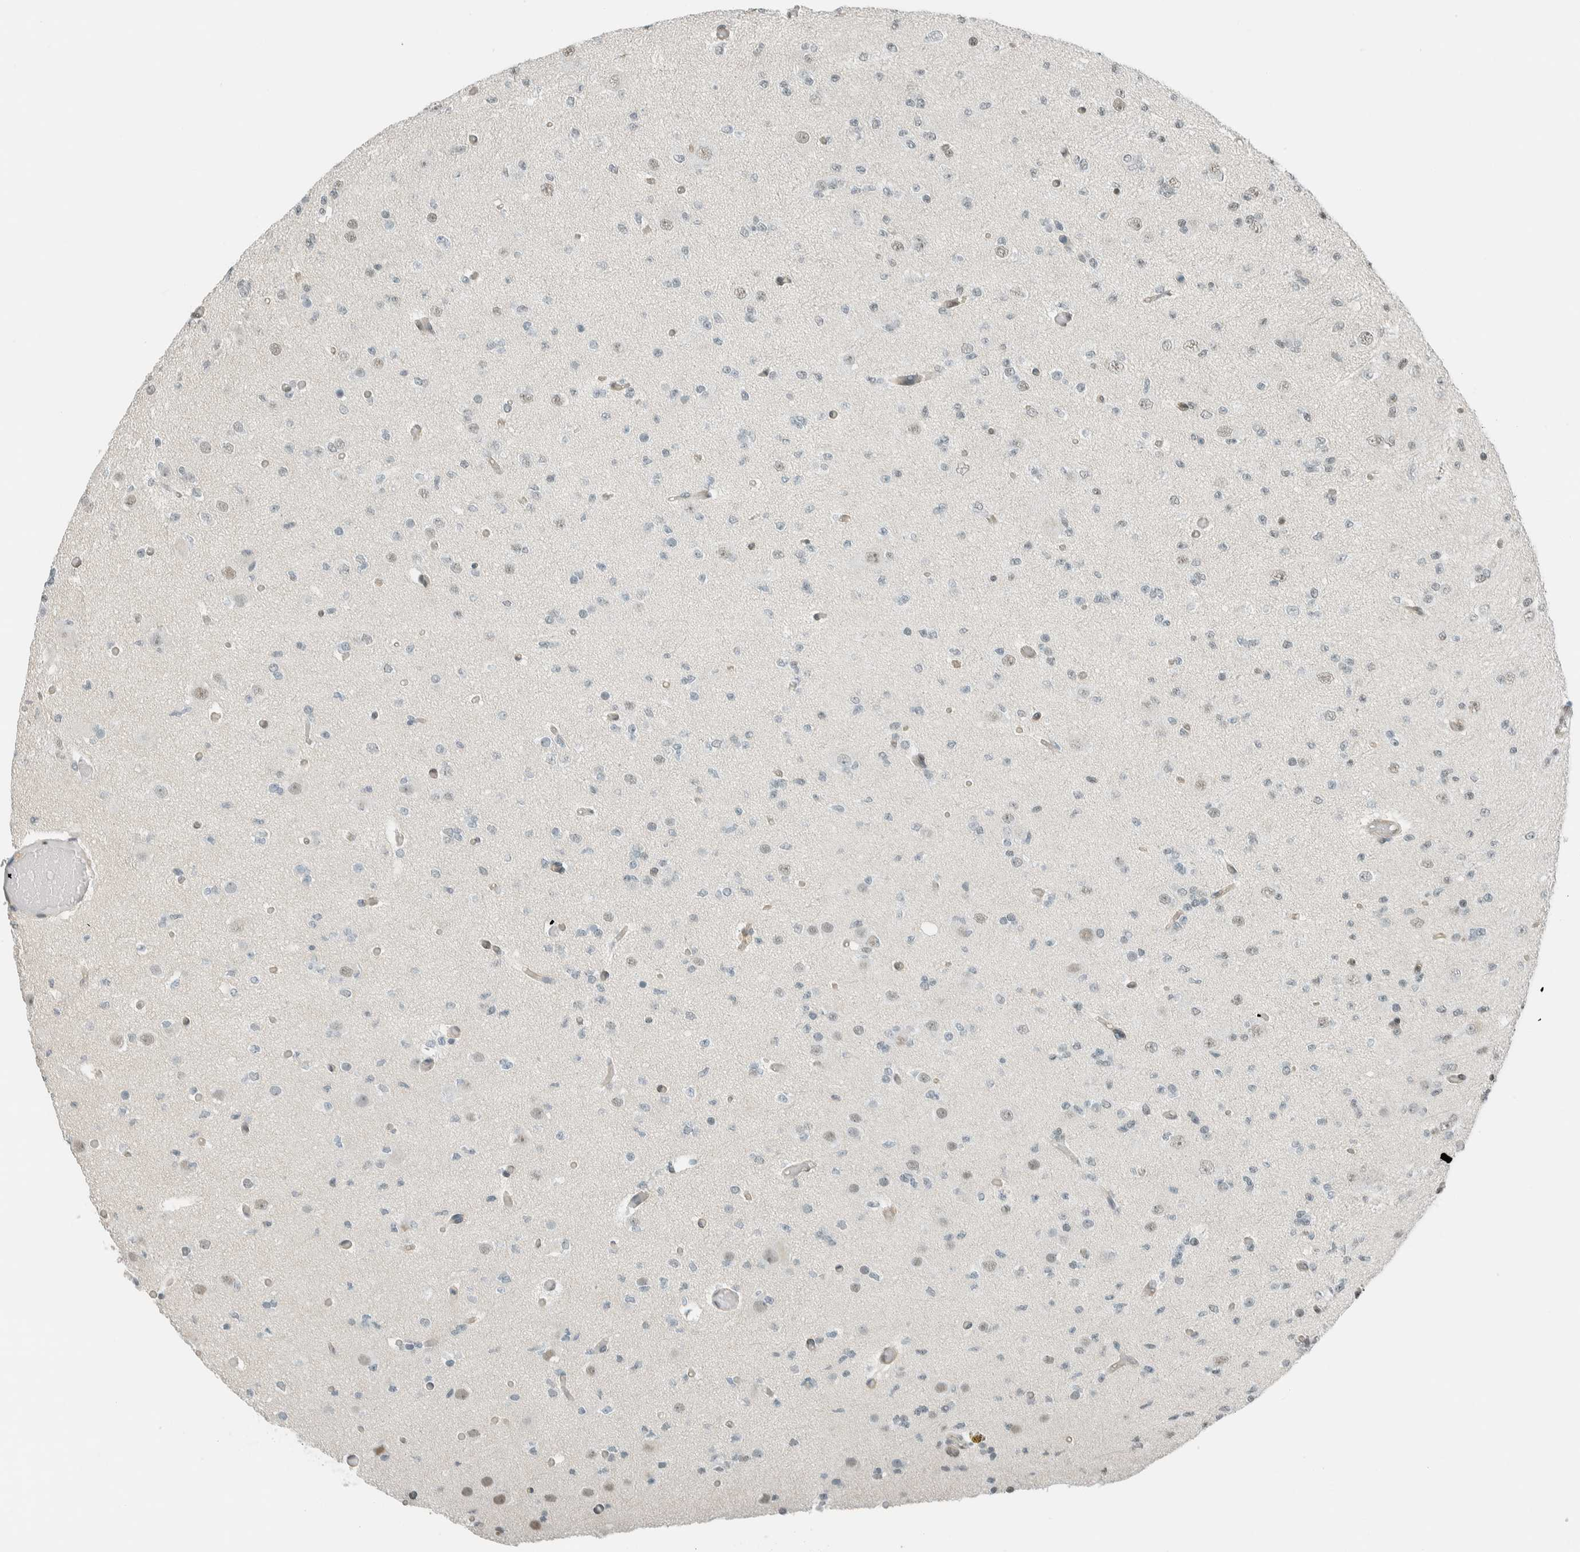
{"staining": {"intensity": "negative", "quantity": "none", "location": "none"}, "tissue": "glioma", "cell_type": "Tumor cells", "image_type": "cancer", "snomed": [{"axis": "morphology", "description": "Glioma, malignant, Low grade"}, {"axis": "topography", "description": "Brain"}], "caption": "High power microscopy histopathology image of an immunohistochemistry (IHC) micrograph of low-grade glioma (malignant), revealing no significant positivity in tumor cells. The staining is performed using DAB (3,3'-diaminobenzidine) brown chromogen with nuclei counter-stained in using hematoxylin.", "gene": "NIBAN2", "patient": {"sex": "female", "age": 22}}